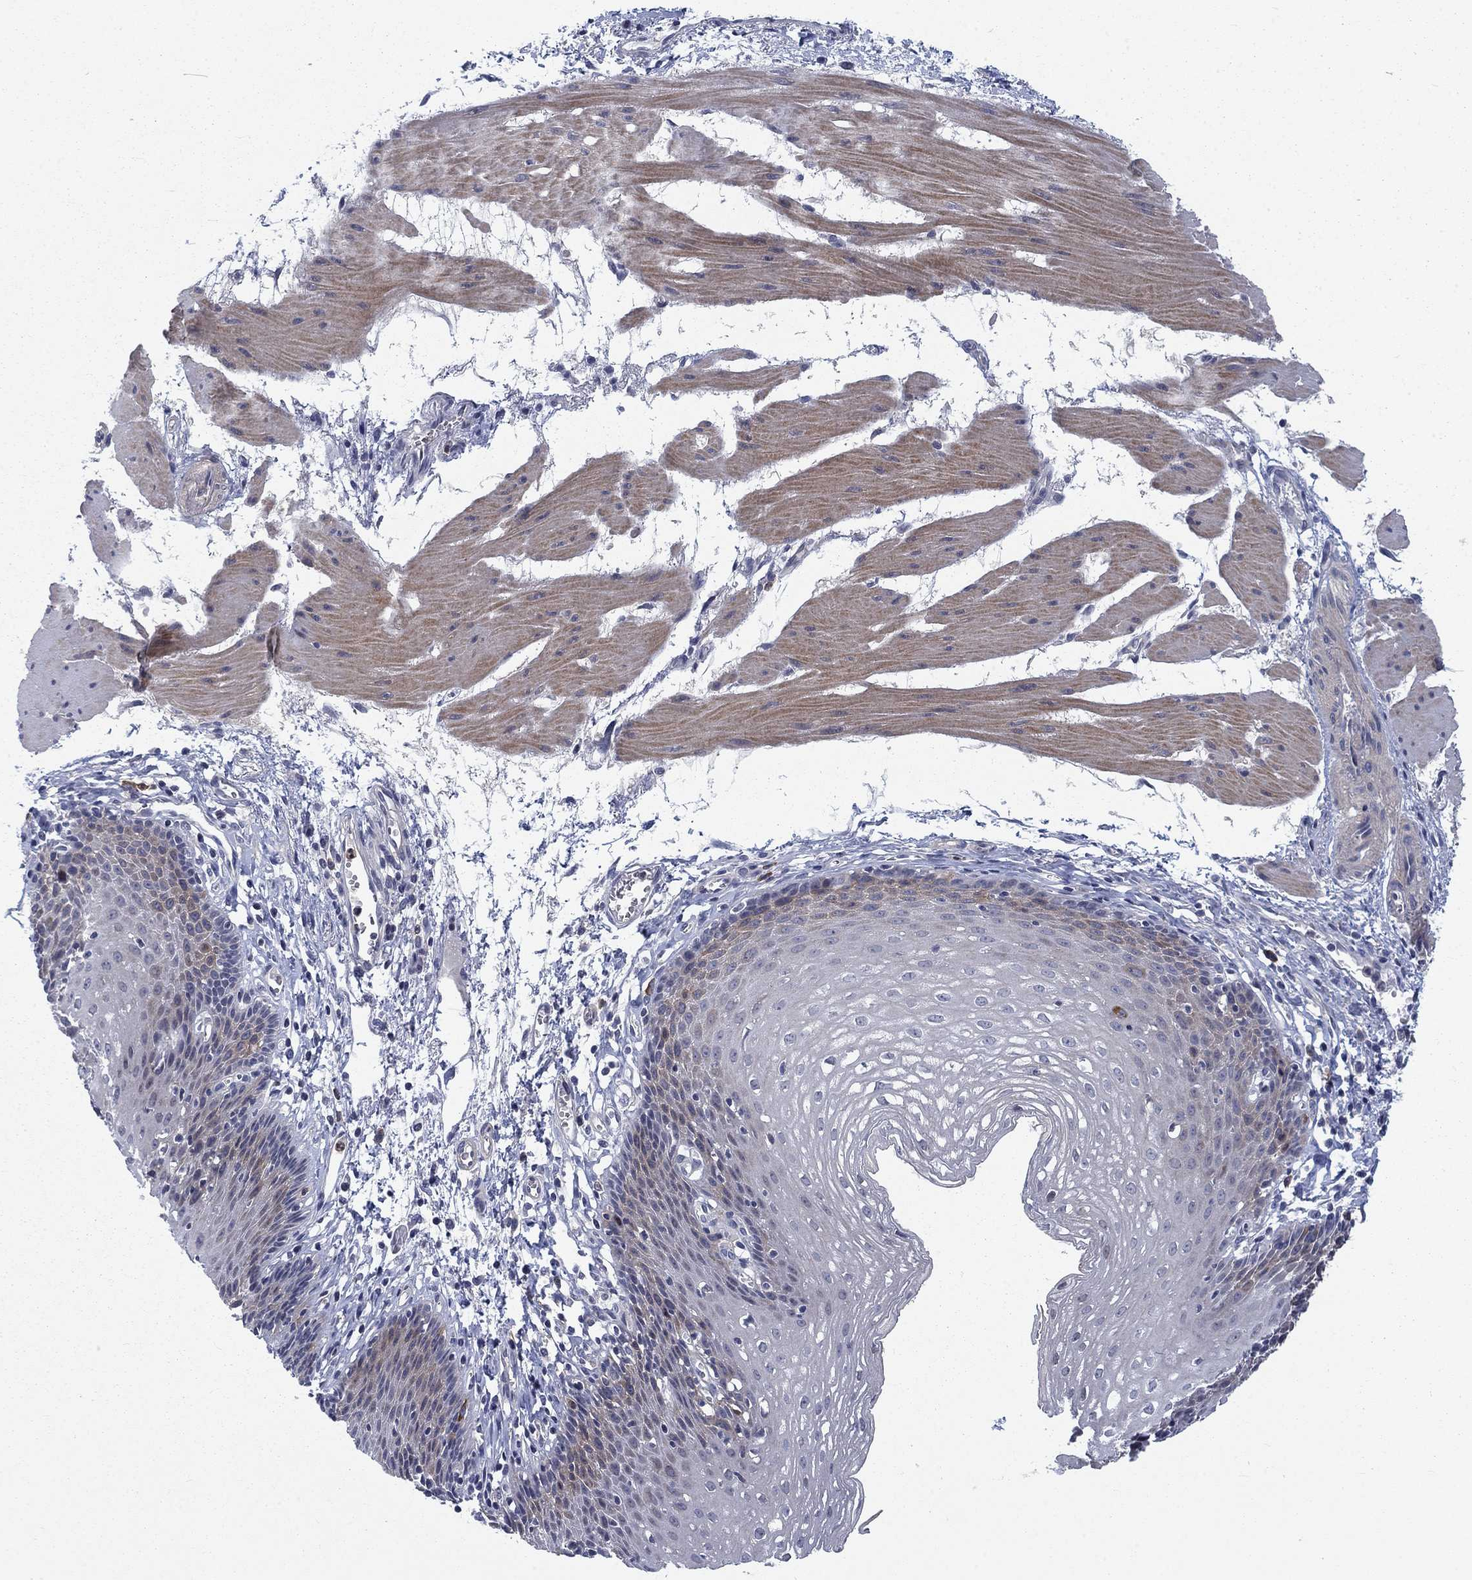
{"staining": {"intensity": "negative", "quantity": "none", "location": "none"}, "tissue": "esophagus", "cell_type": "Squamous epithelial cells", "image_type": "normal", "snomed": [{"axis": "morphology", "description": "Normal tissue, NOS"}, {"axis": "topography", "description": "Esophagus"}], "caption": "The IHC micrograph has no significant expression in squamous epithelial cells of esophagus. The staining was performed using DAB (3,3'-diaminobenzidine) to visualize the protein expression in brown, while the nuclei were stained in blue with hematoxylin (Magnification: 20x).", "gene": "KIF15", "patient": {"sex": "female", "age": 64}}